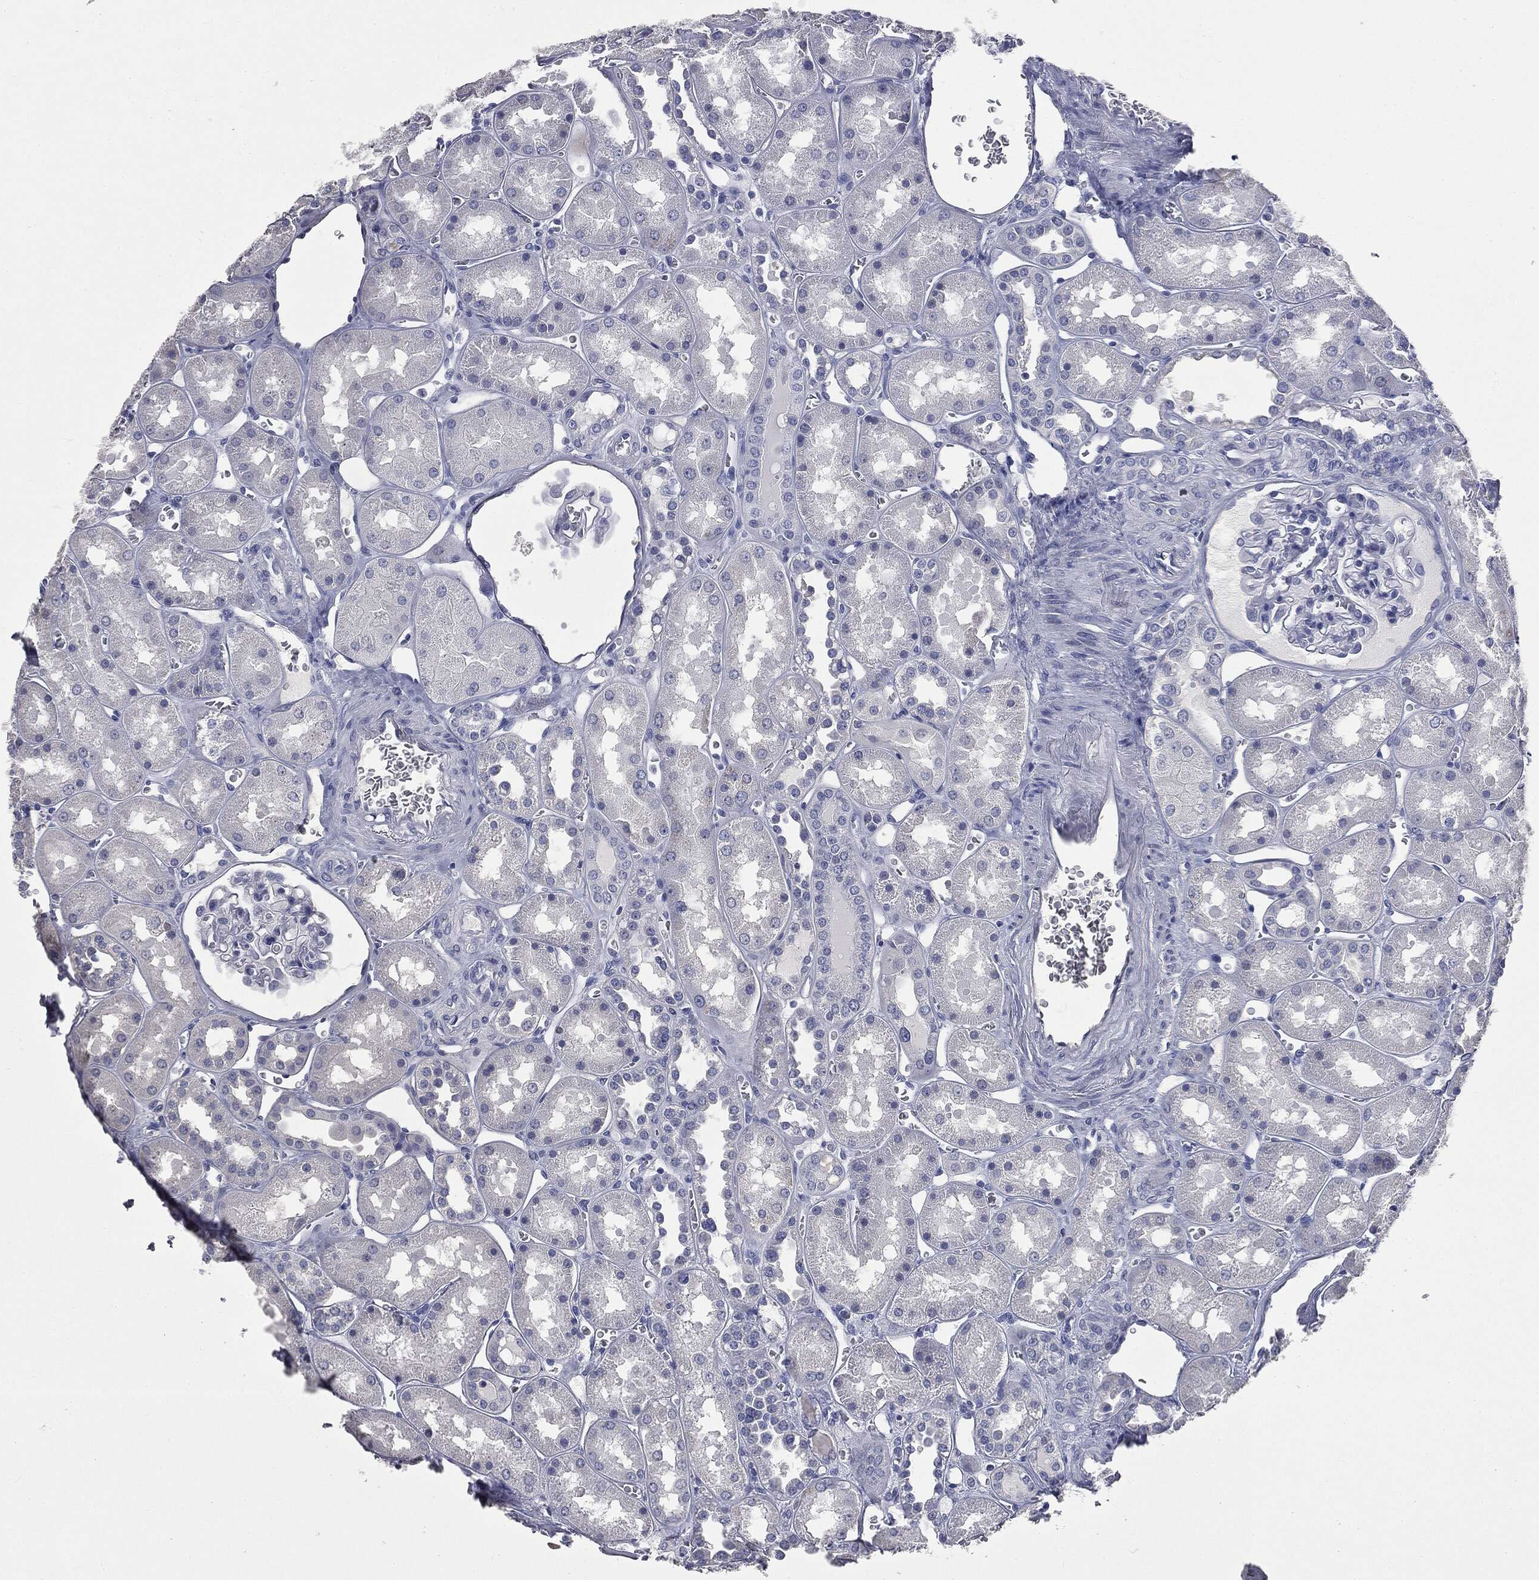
{"staining": {"intensity": "negative", "quantity": "none", "location": "none"}, "tissue": "kidney", "cell_type": "Cells in glomeruli", "image_type": "normal", "snomed": [{"axis": "morphology", "description": "Normal tissue, NOS"}, {"axis": "topography", "description": "Kidney"}], "caption": "Image shows no protein positivity in cells in glomeruli of unremarkable kidney. Brightfield microscopy of immunohistochemistry (IHC) stained with DAB (brown) and hematoxylin (blue), captured at high magnification.", "gene": "ATP2A1", "patient": {"sex": "male", "age": 73}}